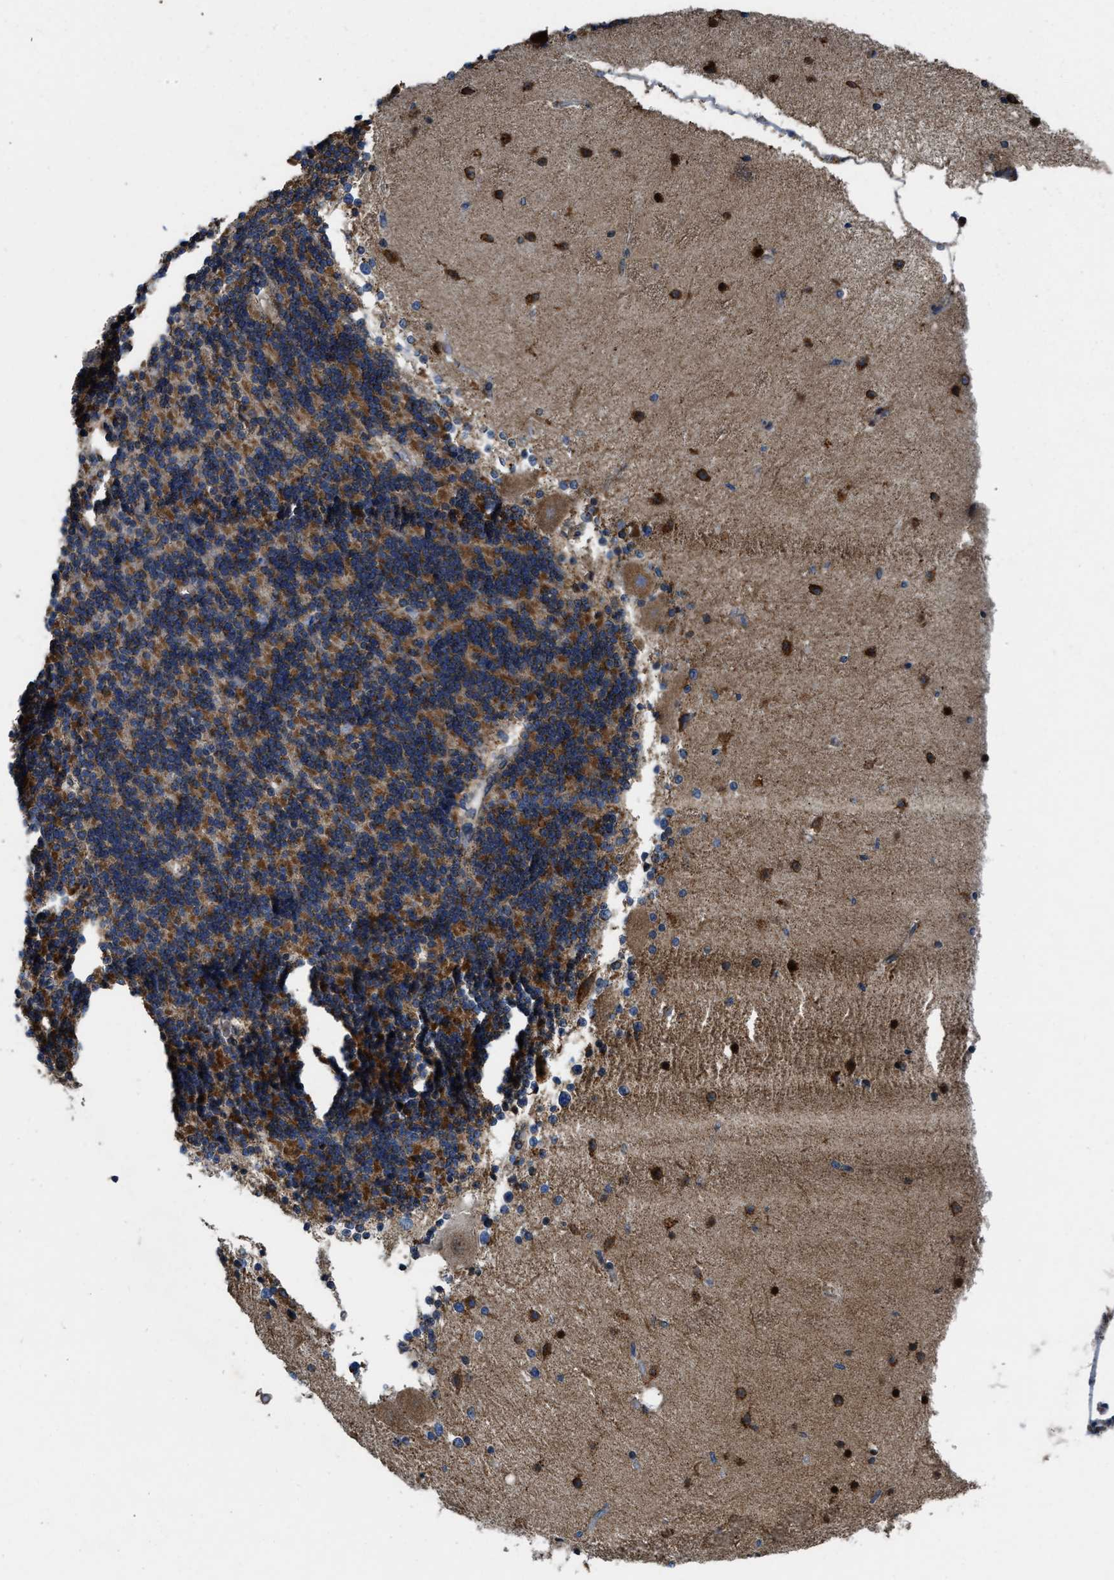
{"staining": {"intensity": "moderate", "quantity": ">75%", "location": "cytoplasmic/membranous"}, "tissue": "cerebellum", "cell_type": "Cells in granular layer", "image_type": "normal", "snomed": [{"axis": "morphology", "description": "Normal tissue, NOS"}, {"axis": "topography", "description": "Cerebellum"}], "caption": "This histopathology image reveals immunohistochemistry (IHC) staining of normal human cerebellum, with medium moderate cytoplasmic/membranous positivity in about >75% of cells in granular layer.", "gene": "TMEM150A", "patient": {"sex": "female", "age": 54}}